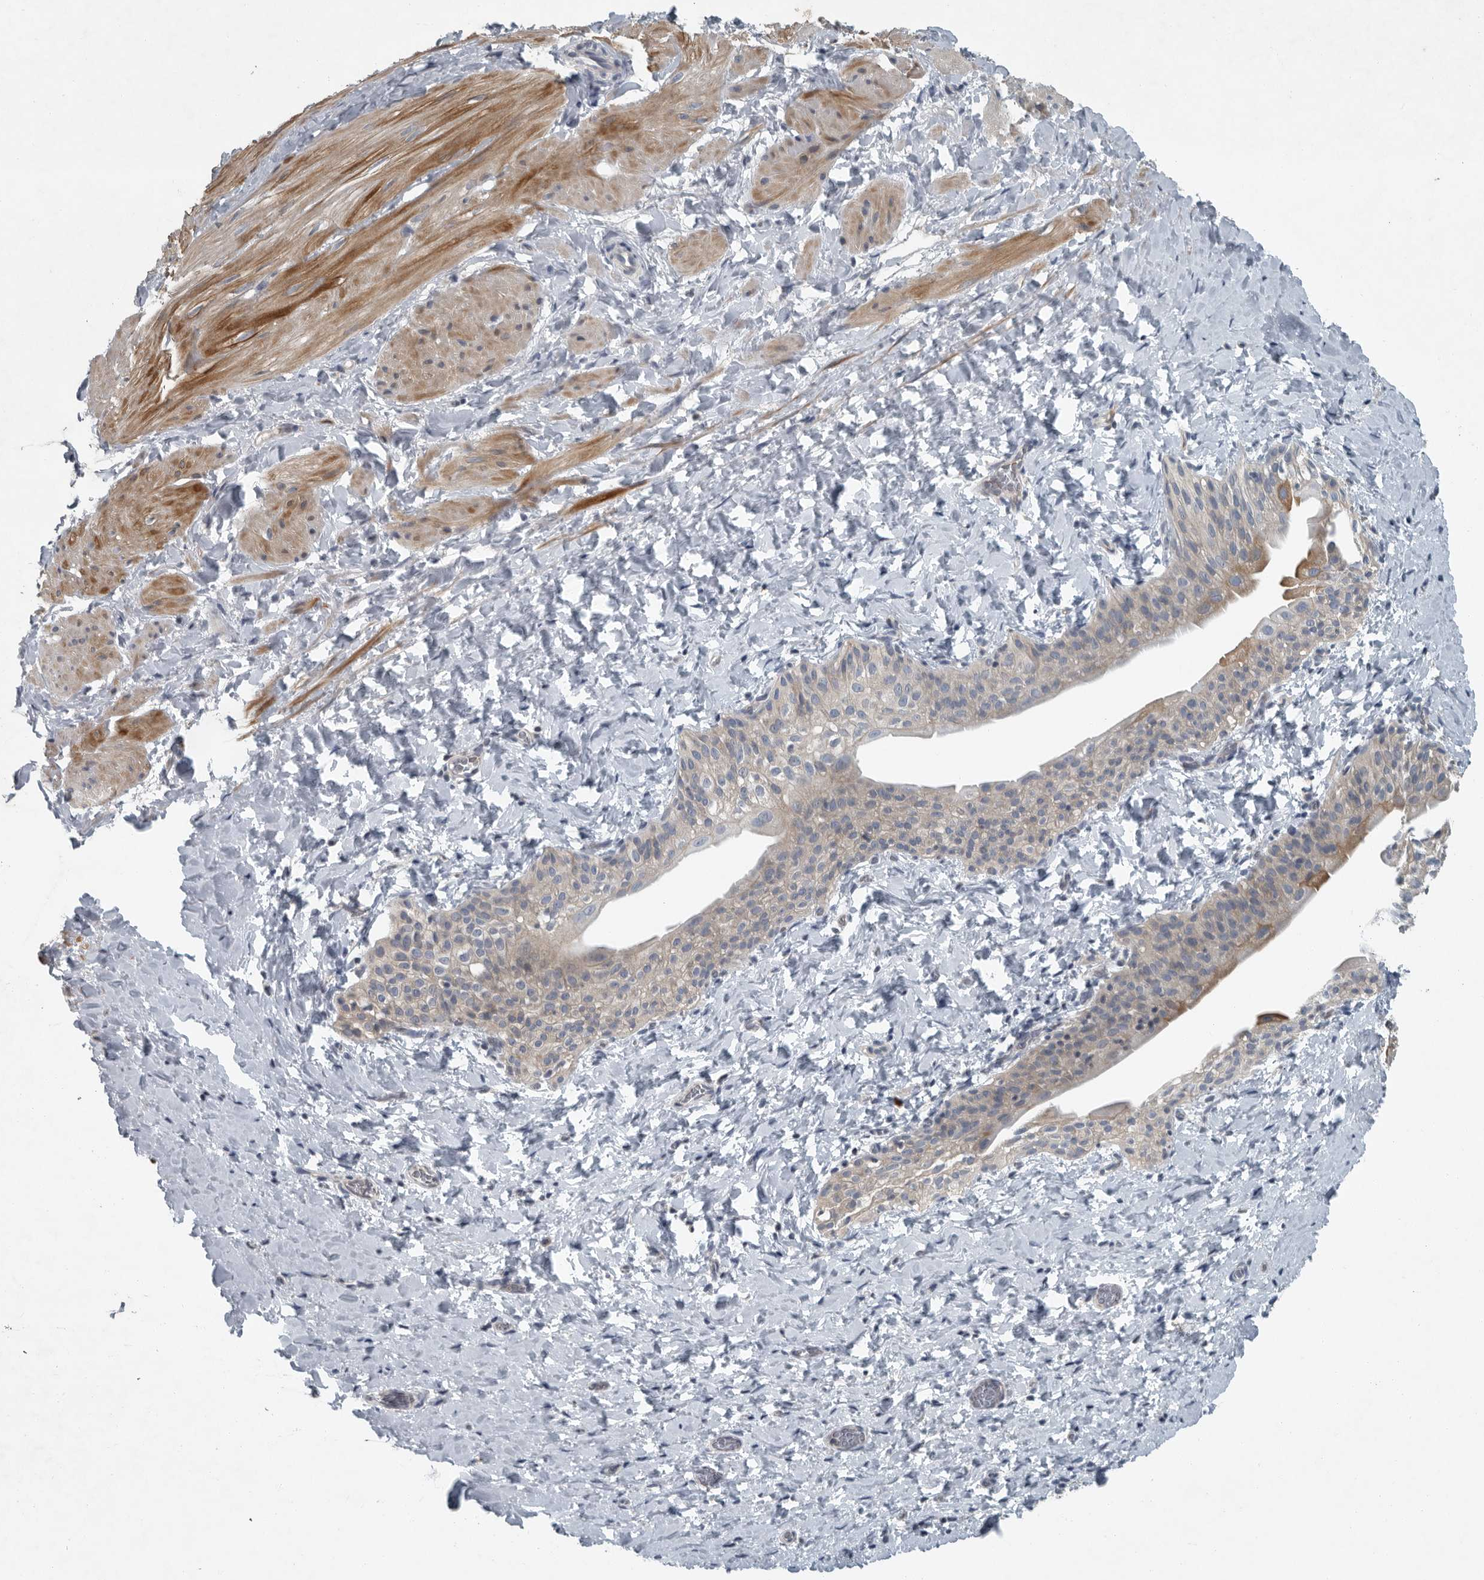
{"staining": {"intensity": "moderate", "quantity": ">75%", "location": "cytoplasmic/membranous"}, "tissue": "smooth muscle", "cell_type": "Smooth muscle cells", "image_type": "normal", "snomed": [{"axis": "morphology", "description": "Normal tissue, NOS"}, {"axis": "topography", "description": "Smooth muscle"}], "caption": "Smooth muscle cells demonstrate medium levels of moderate cytoplasmic/membranous positivity in approximately >75% of cells in unremarkable human smooth muscle.", "gene": "MPP3", "patient": {"sex": "male", "age": 16}}